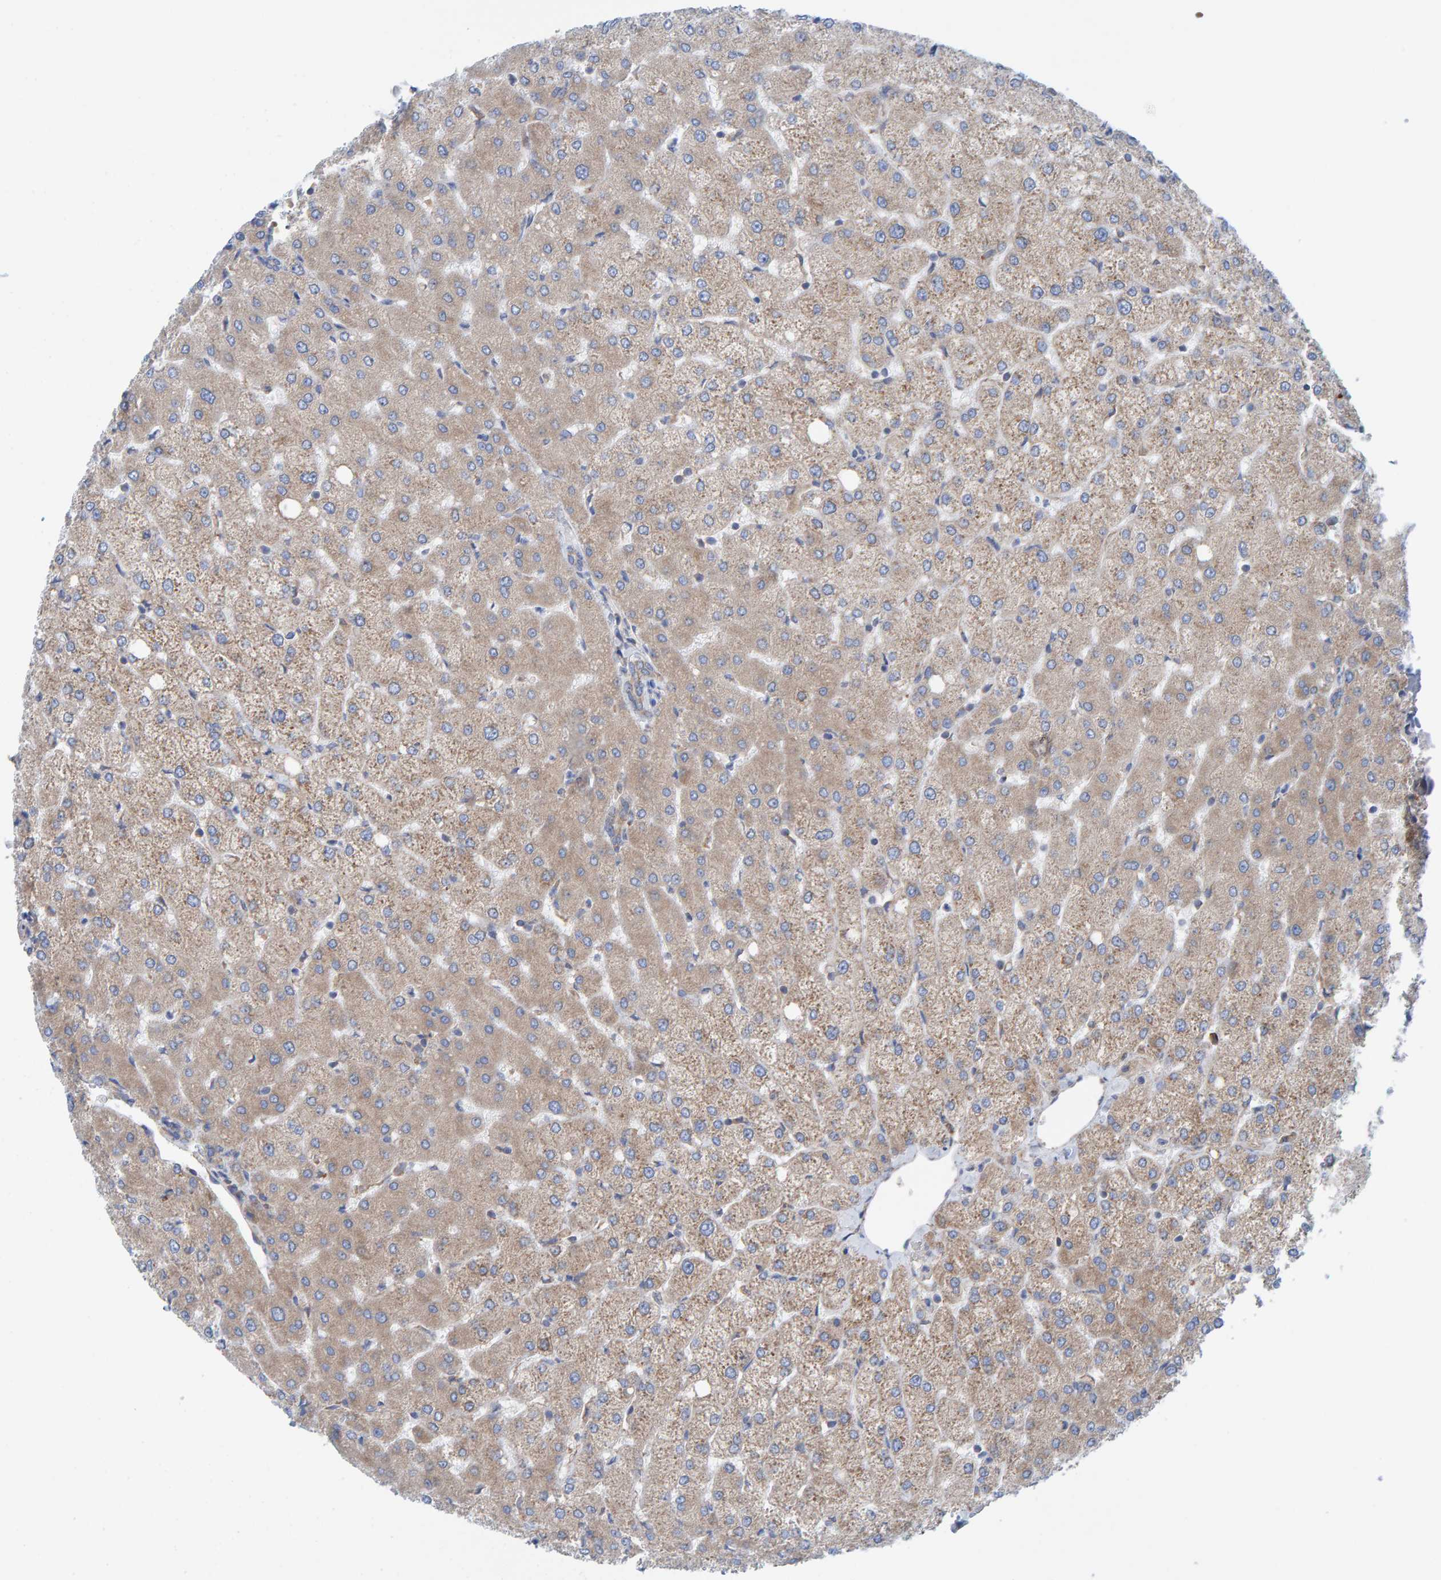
{"staining": {"intensity": "negative", "quantity": "none", "location": "none"}, "tissue": "liver", "cell_type": "Cholangiocytes", "image_type": "normal", "snomed": [{"axis": "morphology", "description": "Normal tissue, NOS"}, {"axis": "topography", "description": "Liver"}], "caption": "Liver was stained to show a protein in brown. There is no significant staining in cholangiocytes. Brightfield microscopy of immunohistochemistry stained with DAB (3,3'-diaminobenzidine) (brown) and hematoxylin (blue), captured at high magnification.", "gene": "CDK5RAP3", "patient": {"sex": "female", "age": 54}}